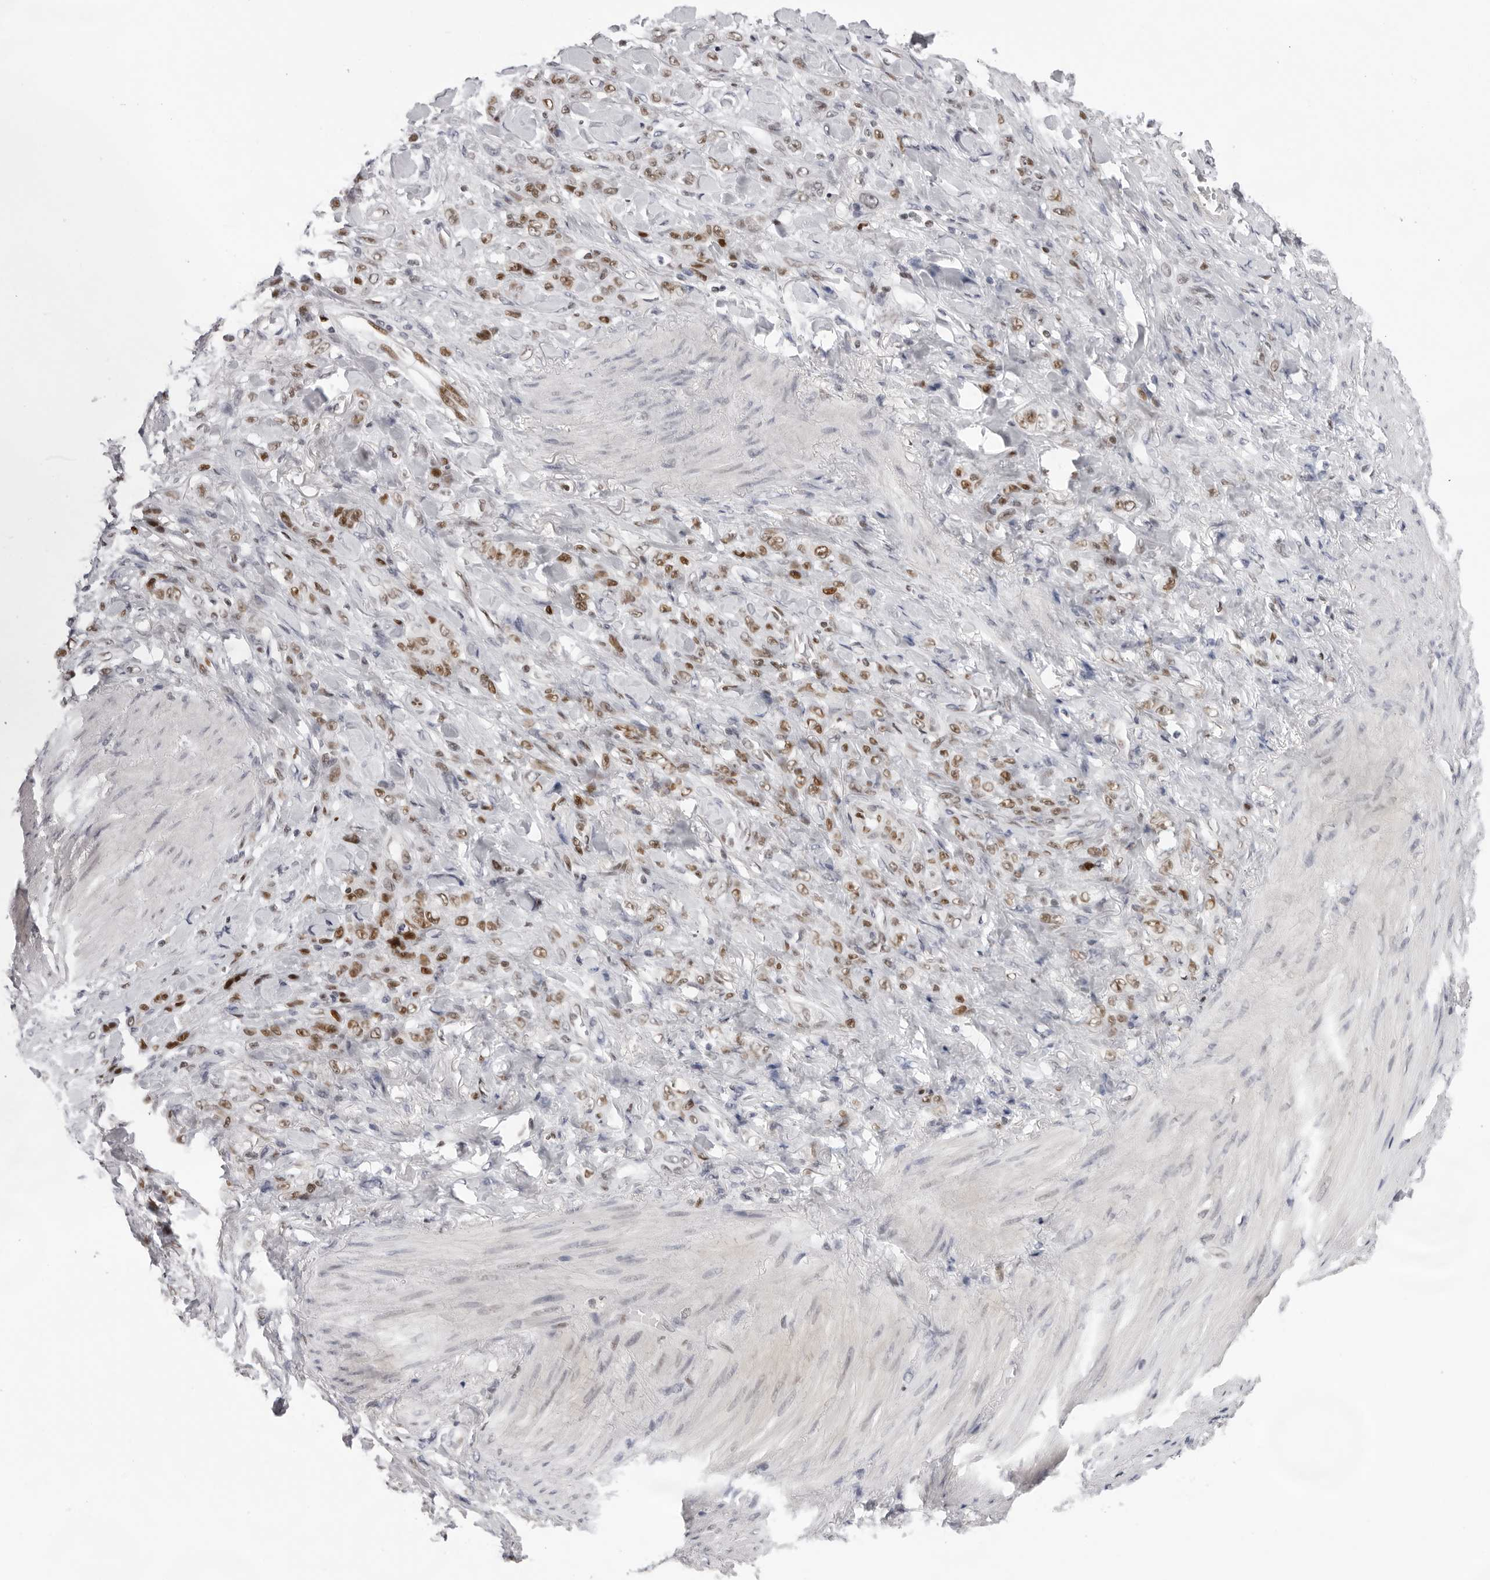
{"staining": {"intensity": "moderate", "quantity": "25%-75%", "location": "nuclear"}, "tissue": "stomach cancer", "cell_type": "Tumor cells", "image_type": "cancer", "snomed": [{"axis": "morphology", "description": "Normal tissue, NOS"}, {"axis": "morphology", "description": "Adenocarcinoma, NOS"}, {"axis": "topography", "description": "Stomach"}], "caption": "This photomicrograph demonstrates adenocarcinoma (stomach) stained with immunohistochemistry to label a protein in brown. The nuclear of tumor cells show moderate positivity for the protein. Nuclei are counter-stained blue.", "gene": "OGG1", "patient": {"sex": "male", "age": 82}}